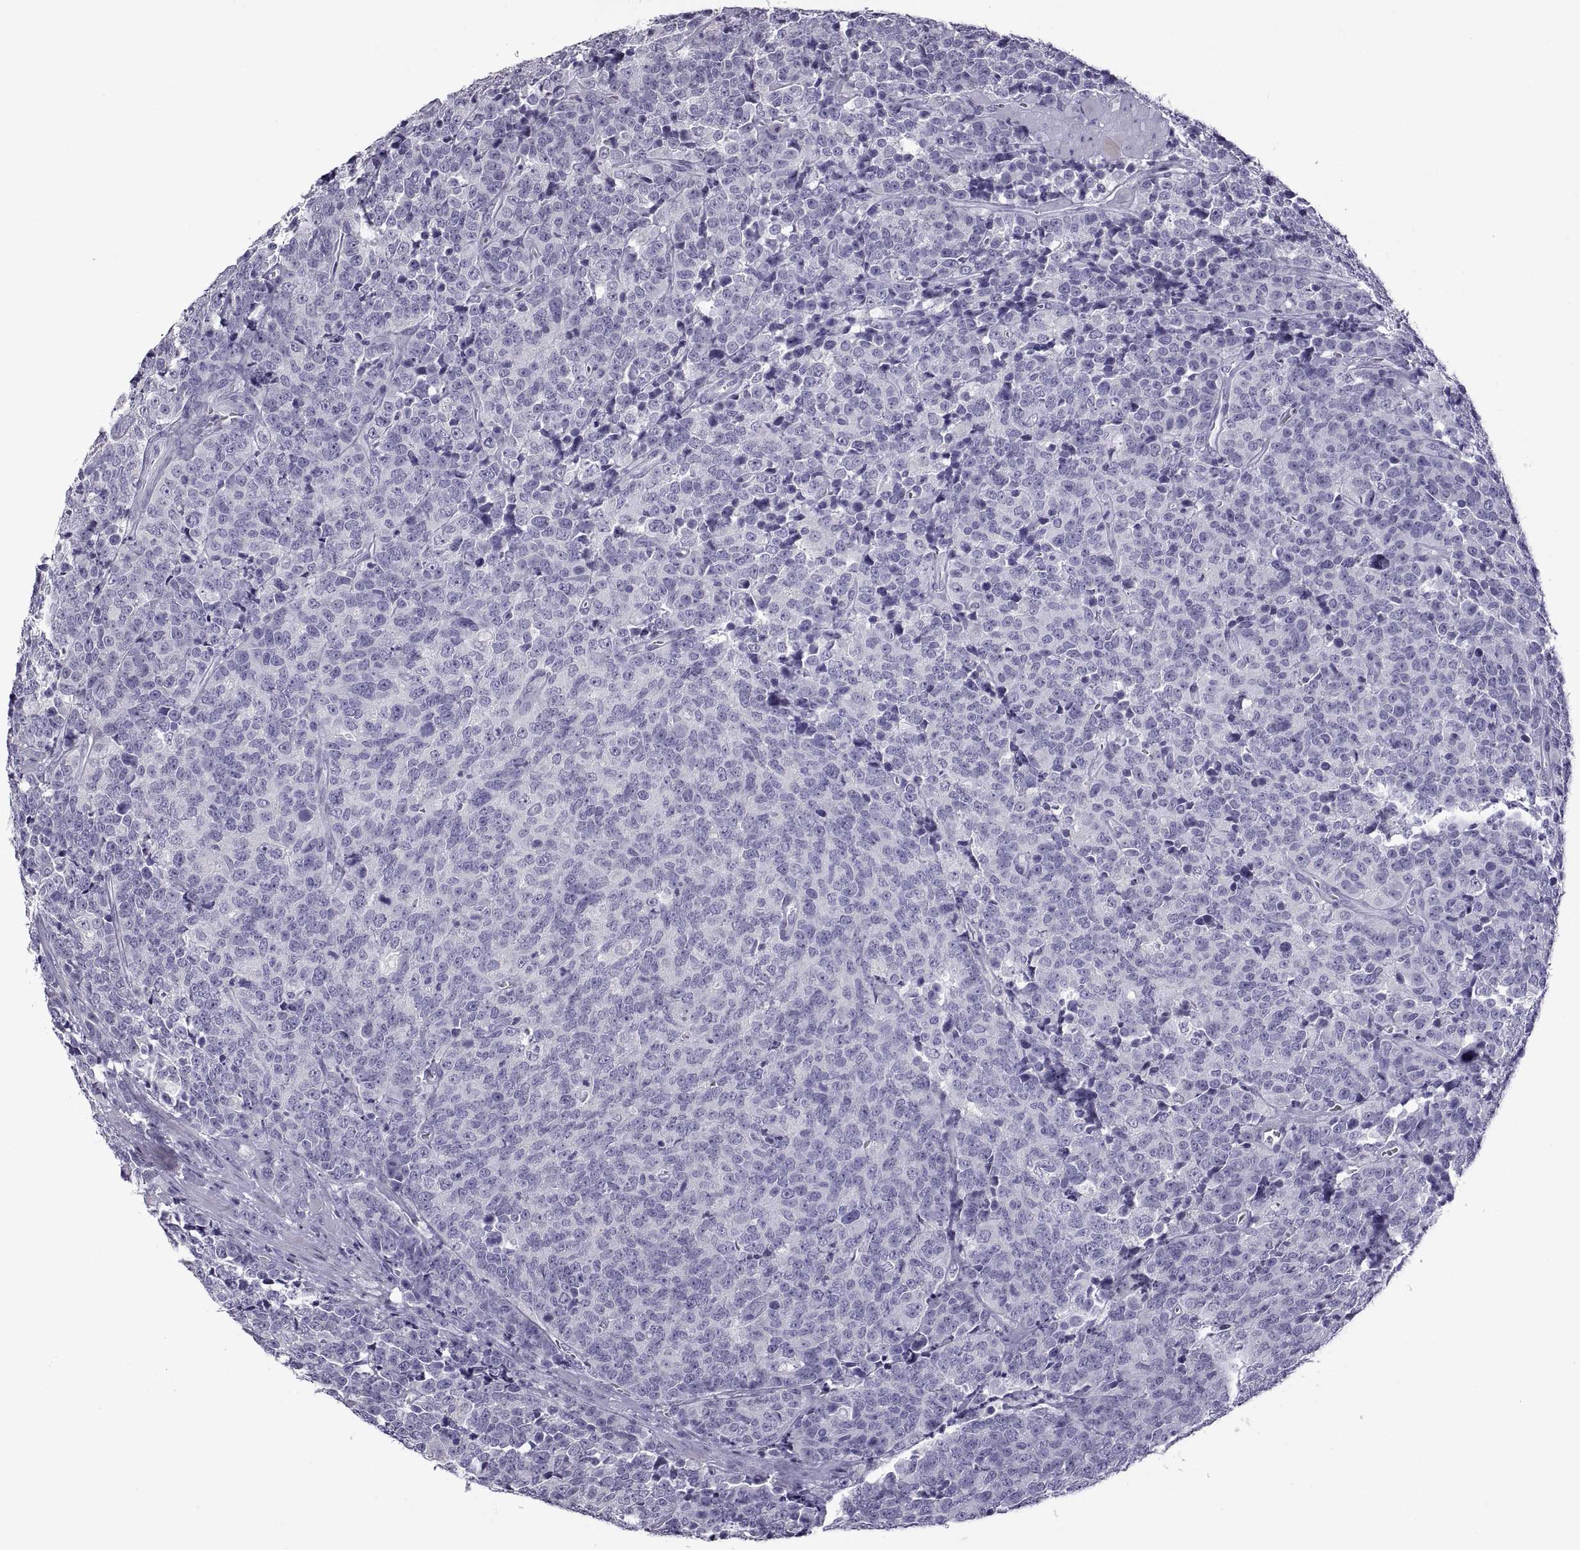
{"staining": {"intensity": "negative", "quantity": "none", "location": "none"}, "tissue": "prostate cancer", "cell_type": "Tumor cells", "image_type": "cancer", "snomed": [{"axis": "morphology", "description": "Adenocarcinoma, NOS"}, {"axis": "topography", "description": "Prostate"}], "caption": "IHC photomicrograph of prostate adenocarcinoma stained for a protein (brown), which displays no positivity in tumor cells. (DAB (3,3'-diaminobenzidine) IHC with hematoxylin counter stain).", "gene": "RDM1", "patient": {"sex": "male", "age": 67}}